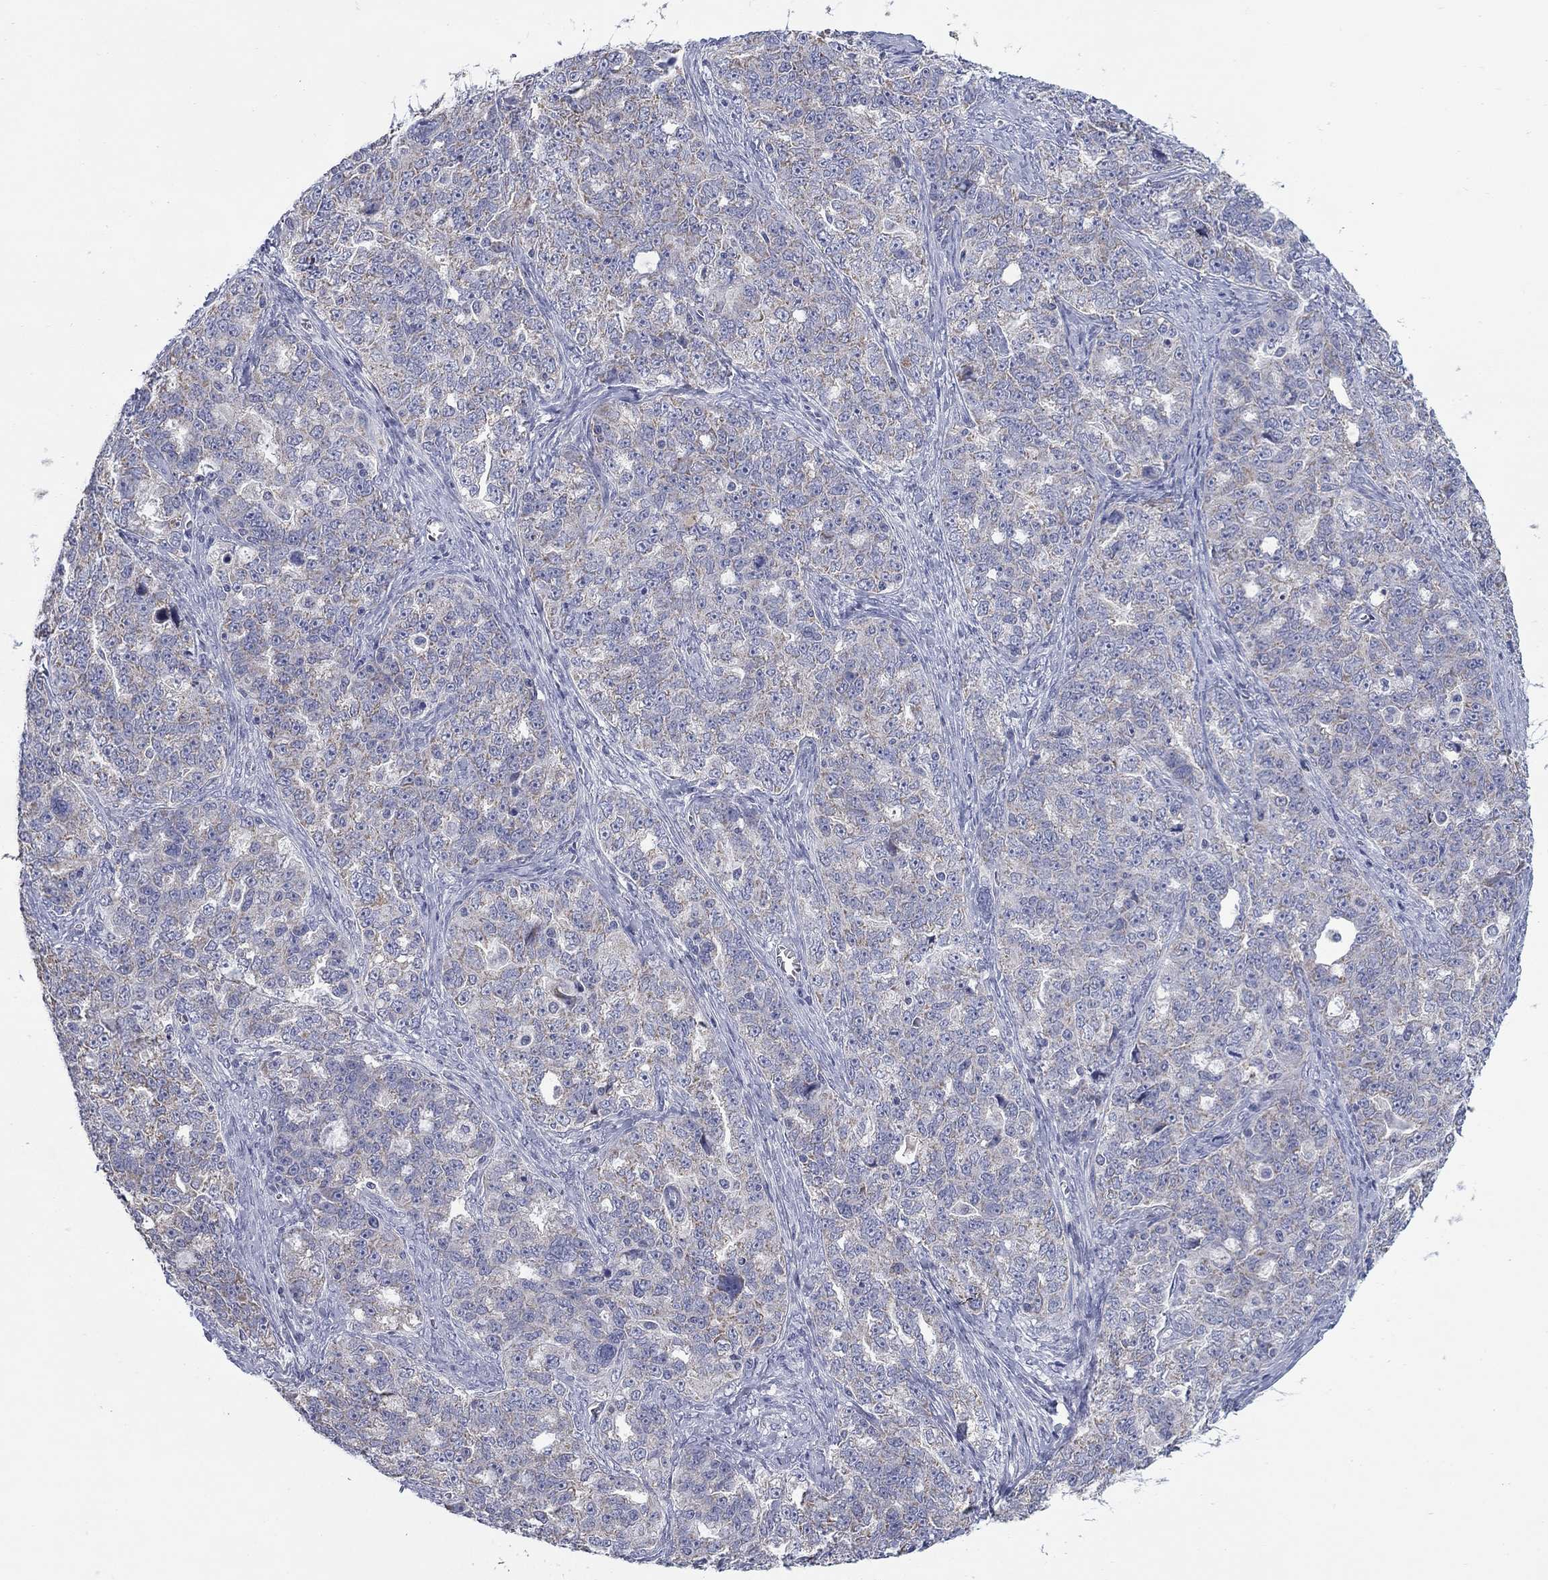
{"staining": {"intensity": "negative", "quantity": "none", "location": "none"}, "tissue": "ovarian cancer", "cell_type": "Tumor cells", "image_type": "cancer", "snomed": [{"axis": "morphology", "description": "Cystadenocarcinoma, serous, NOS"}, {"axis": "topography", "description": "Ovary"}], "caption": "This is an IHC photomicrograph of ovarian cancer. There is no staining in tumor cells.", "gene": "FRK", "patient": {"sex": "female", "age": 51}}